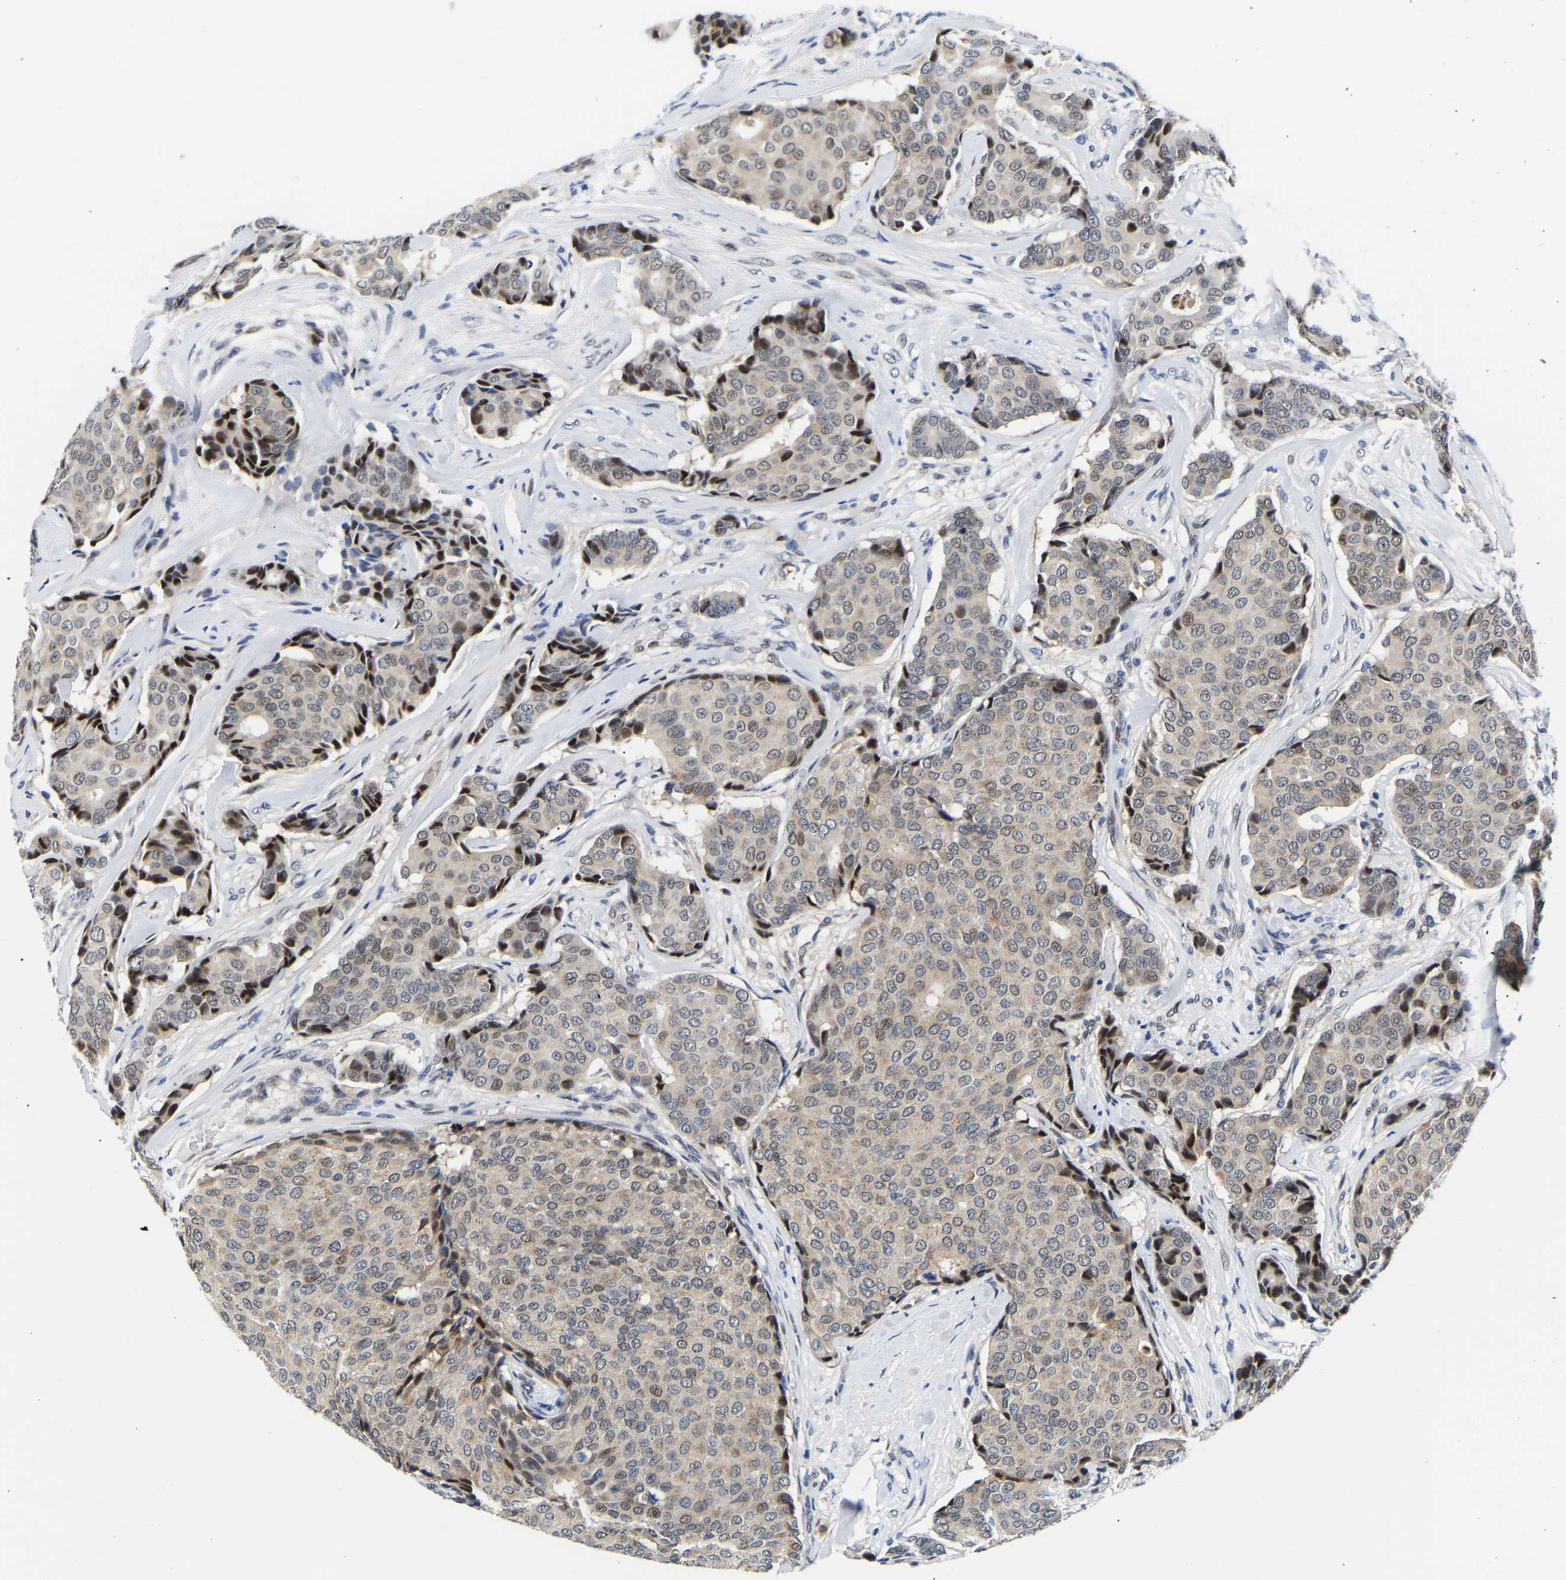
{"staining": {"intensity": "strong", "quantity": "<25%", "location": "nuclear"}, "tissue": "breast cancer", "cell_type": "Tumor cells", "image_type": "cancer", "snomed": [{"axis": "morphology", "description": "Duct carcinoma"}, {"axis": "topography", "description": "Breast"}], "caption": "There is medium levels of strong nuclear expression in tumor cells of breast cancer, as demonstrated by immunohistochemical staining (brown color).", "gene": "PTRHD1", "patient": {"sex": "female", "age": 75}}